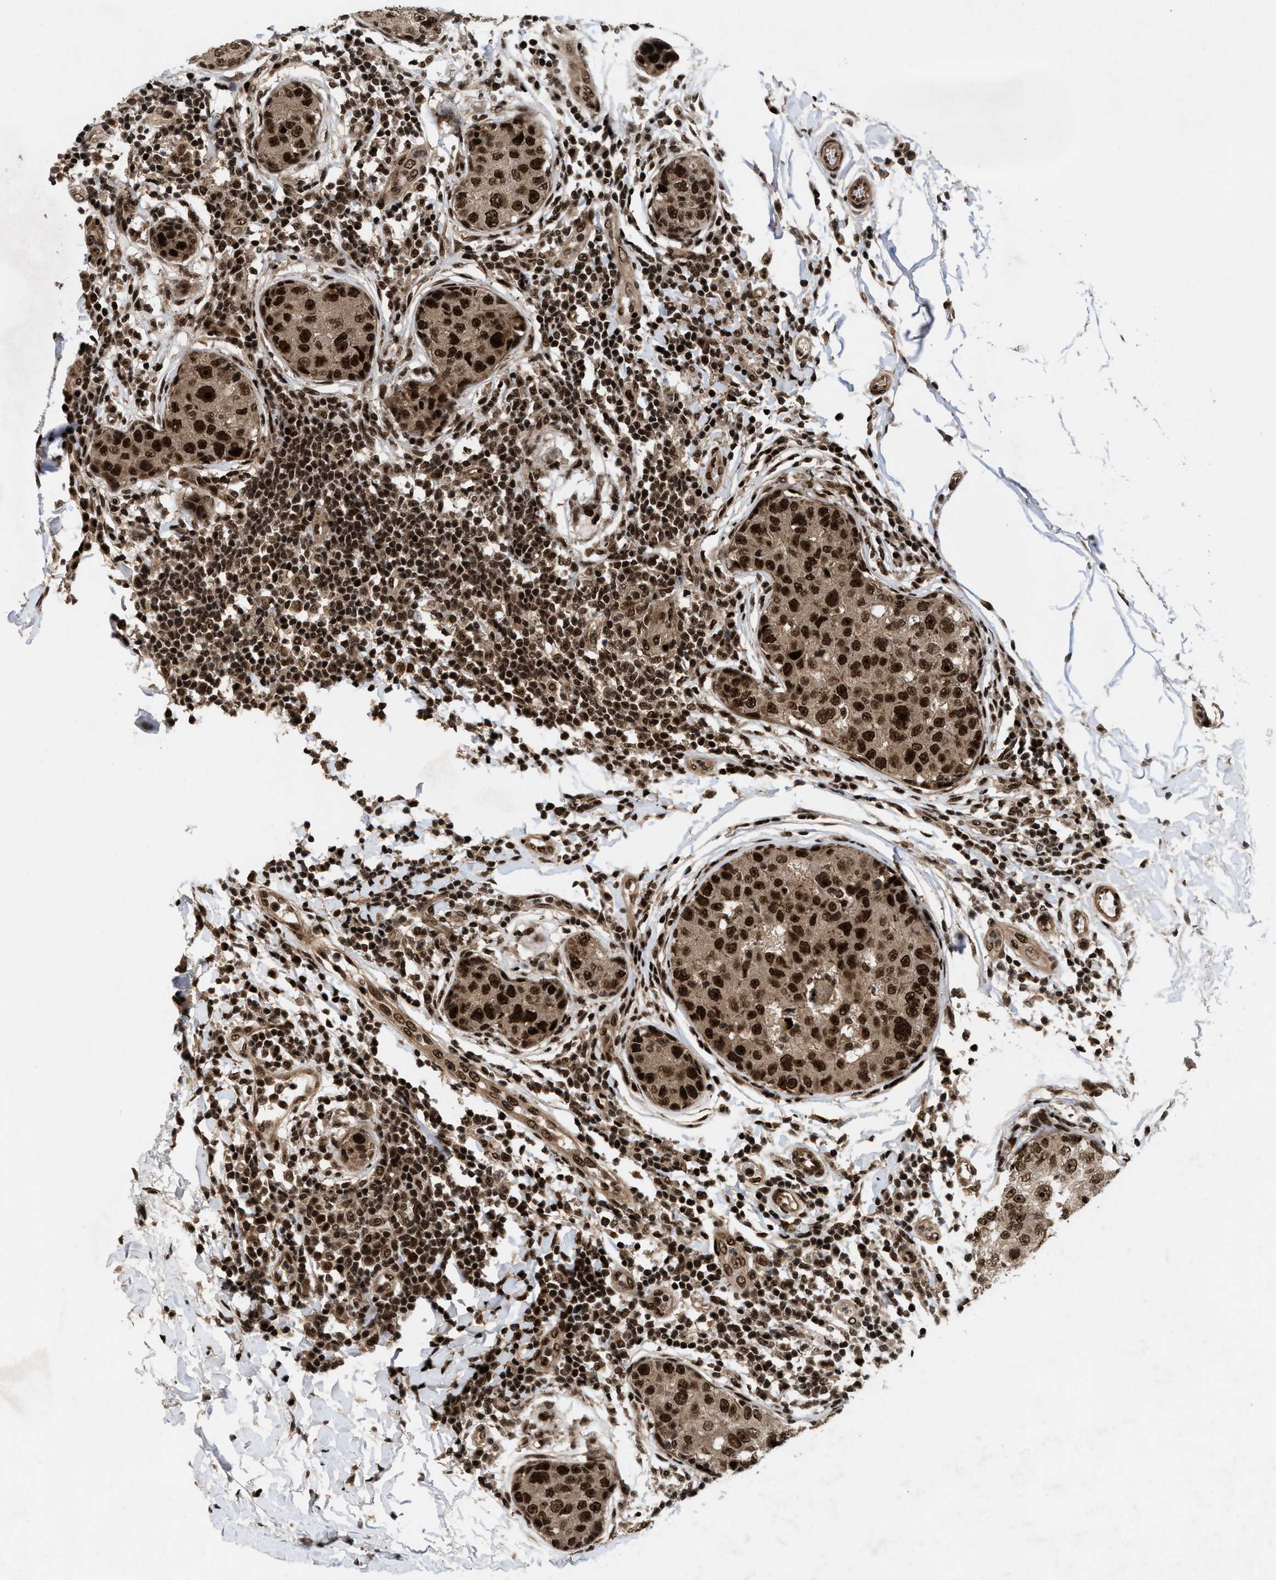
{"staining": {"intensity": "strong", "quantity": ">75%", "location": "nuclear"}, "tissue": "breast cancer", "cell_type": "Tumor cells", "image_type": "cancer", "snomed": [{"axis": "morphology", "description": "Duct carcinoma"}, {"axis": "topography", "description": "Breast"}], "caption": "This is a histology image of immunohistochemistry (IHC) staining of breast cancer (invasive ductal carcinoma), which shows strong expression in the nuclear of tumor cells.", "gene": "WIZ", "patient": {"sex": "female", "age": 27}}